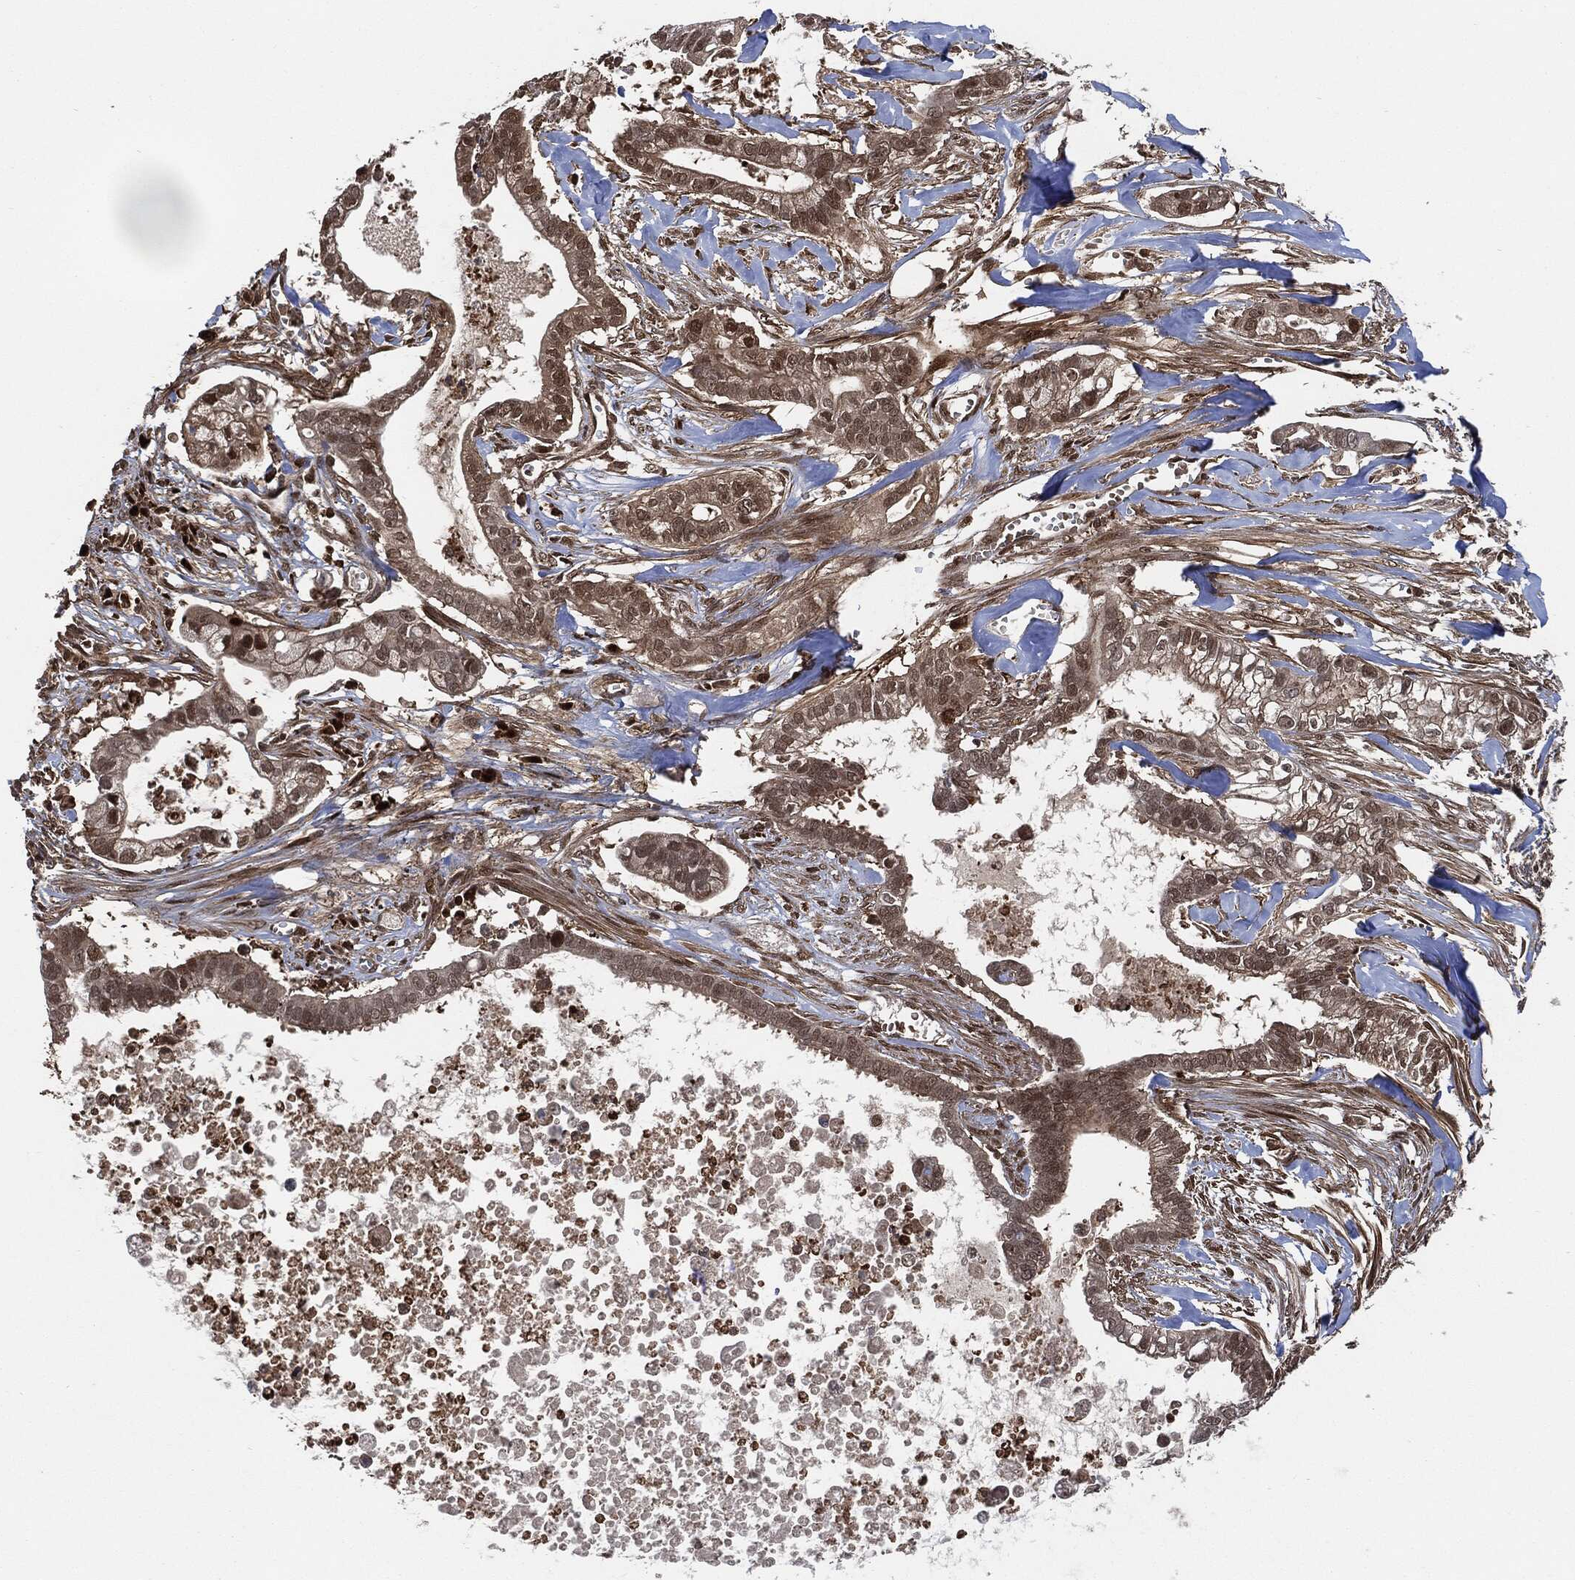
{"staining": {"intensity": "weak", "quantity": "25%-75%", "location": "cytoplasmic/membranous,nuclear"}, "tissue": "pancreatic cancer", "cell_type": "Tumor cells", "image_type": "cancer", "snomed": [{"axis": "morphology", "description": "Adenocarcinoma, NOS"}, {"axis": "topography", "description": "Pancreas"}], "caption": "A histopathology image showing weak cytoplasmic/membranous and nuclear staining in approximately 25%-75% of tumor cells in pancreatic adenocarcinoma, as visualized by brown immunohistochemical staining.", "gene": "CUTA", "patient": {"sex": "male", "age": 61}}